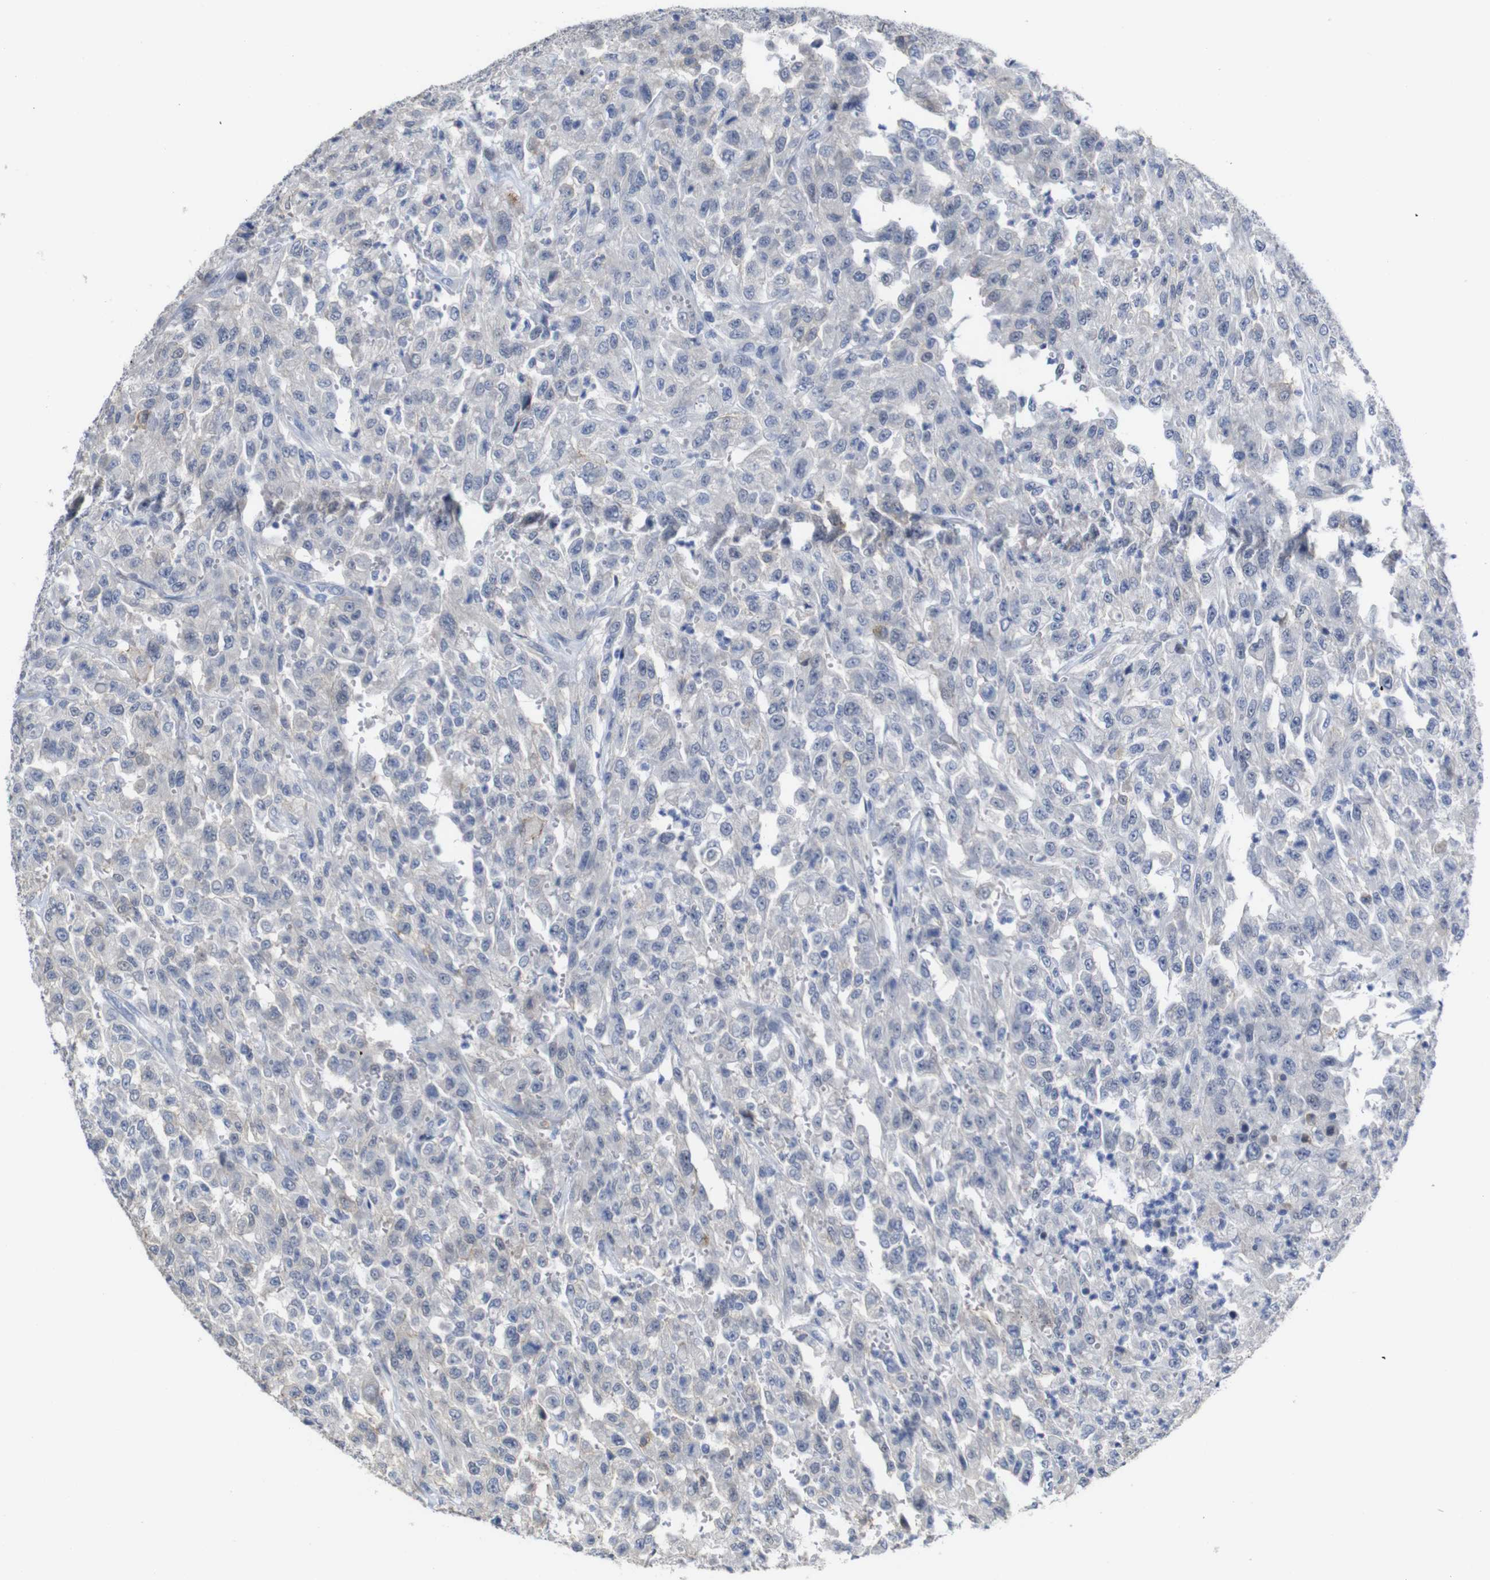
{"staining": {"intensity": "negative", "quantity": "none", "location": "none"}, "tissue": "urothelial cancer", "cell_type": "Tumor cells", "image_type": "cancer", "snomed": [{"axis": "morphology", "description": "Urothelial carcinoma, High grade"}, {"axis": "topography", "description": "Urinary bladder"}], "caption": "The histopathology image displays no staining of tumor cells in urothelial cancer.", "gene": "TCEAL9", "patient": {"sex": "male", "age": 46}}